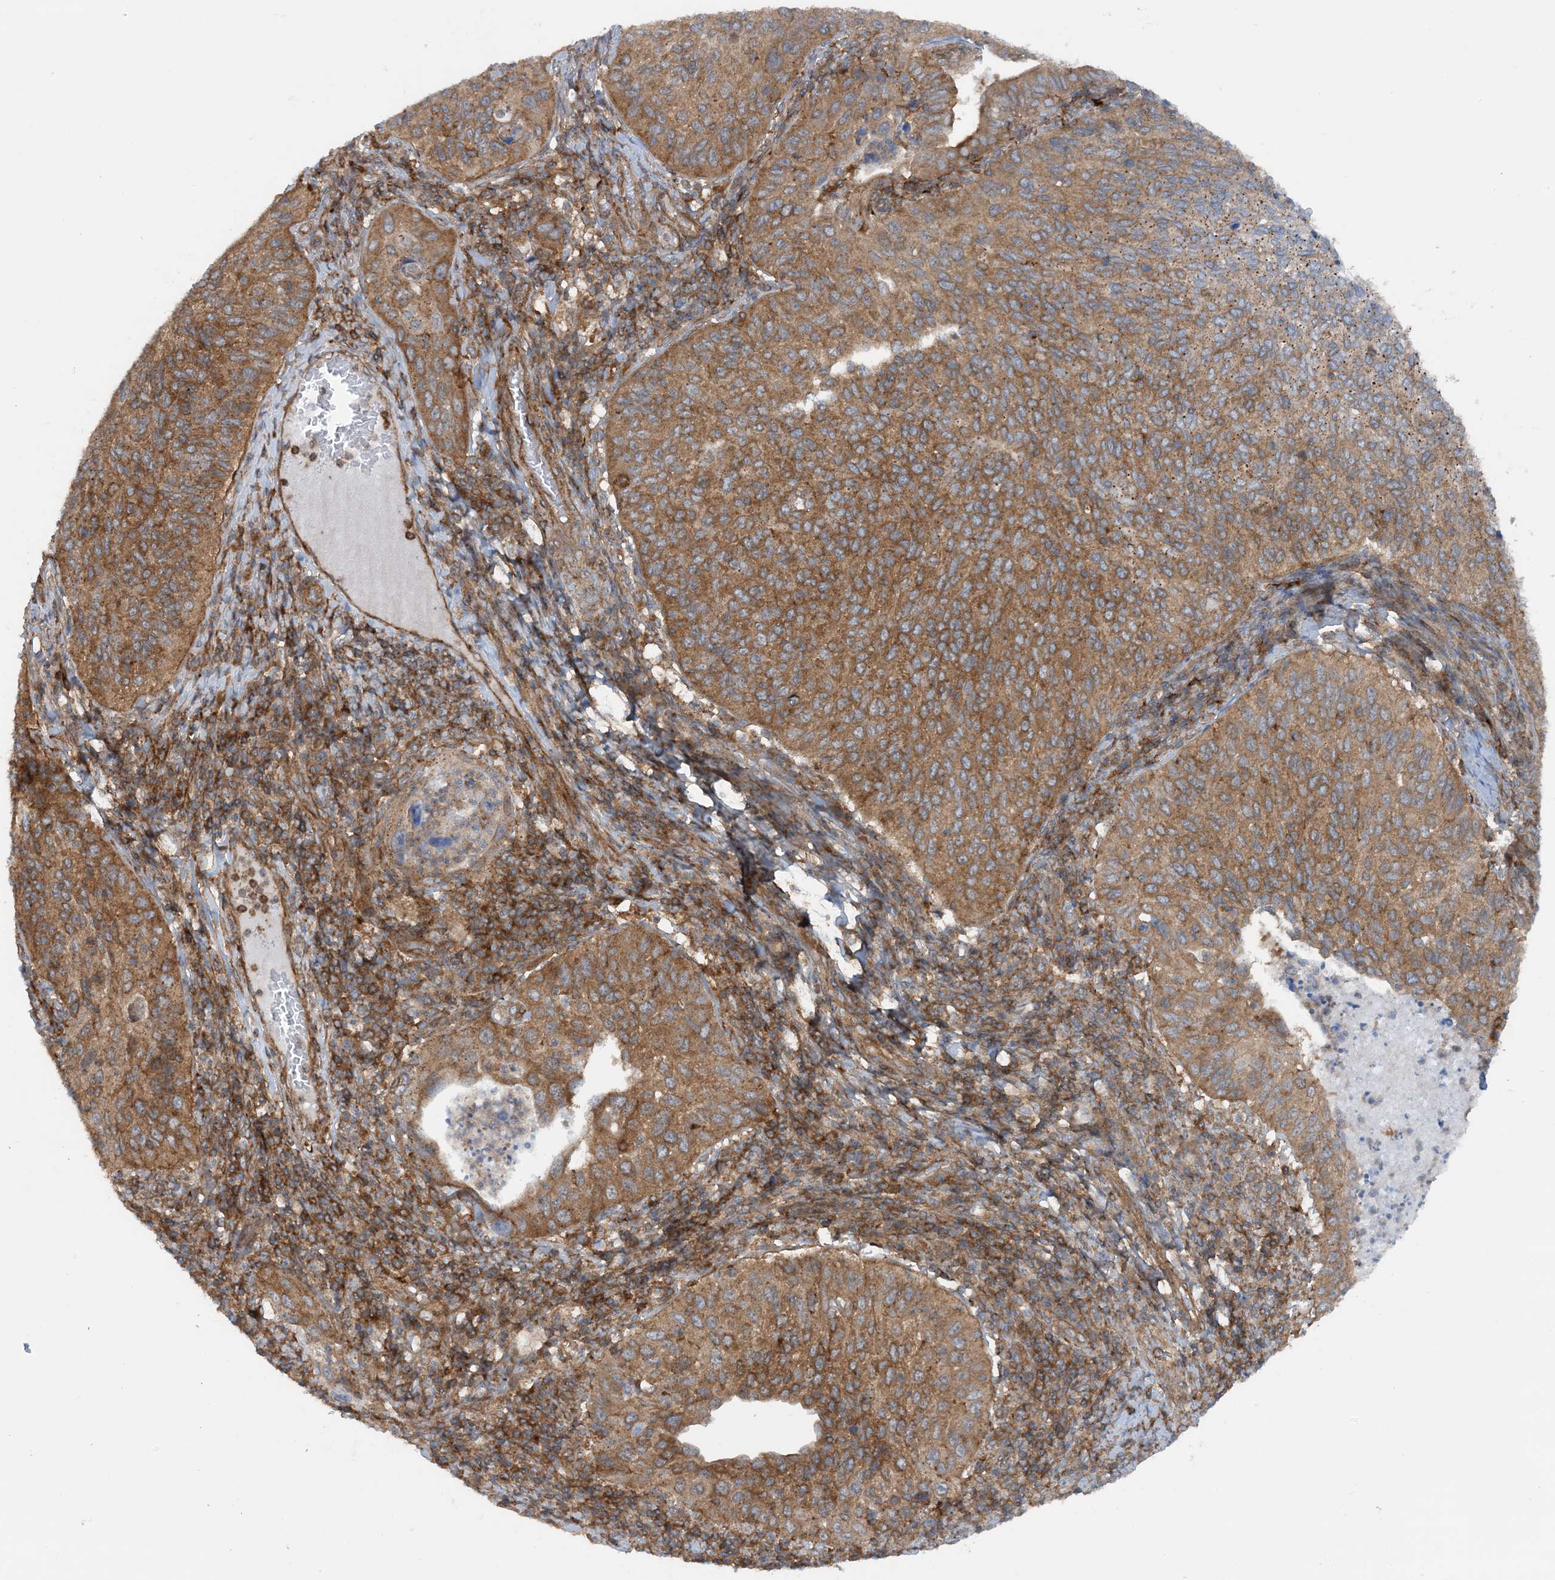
{"staining": {"intensity": "moderate", "quantity": ">75%", "location": "cytoplasmic/membranous"}, "tissue": "cervical cancer", "cell_type": "Tumor cells", "image_type": "cancer", "snomed": [{"axis": "morphology", "description": "Squamous cell carcinoma, NOS"}, {"axis": "topography", "description": "Cervix"}], "caption": "A brown stain labels moderate cytoplasmic/membranous positivity of a protein in human cervical squamous cell carcinoma tumor cells.", "gene": "STAM2", "patient": {"sex": "female", "age": 38}}